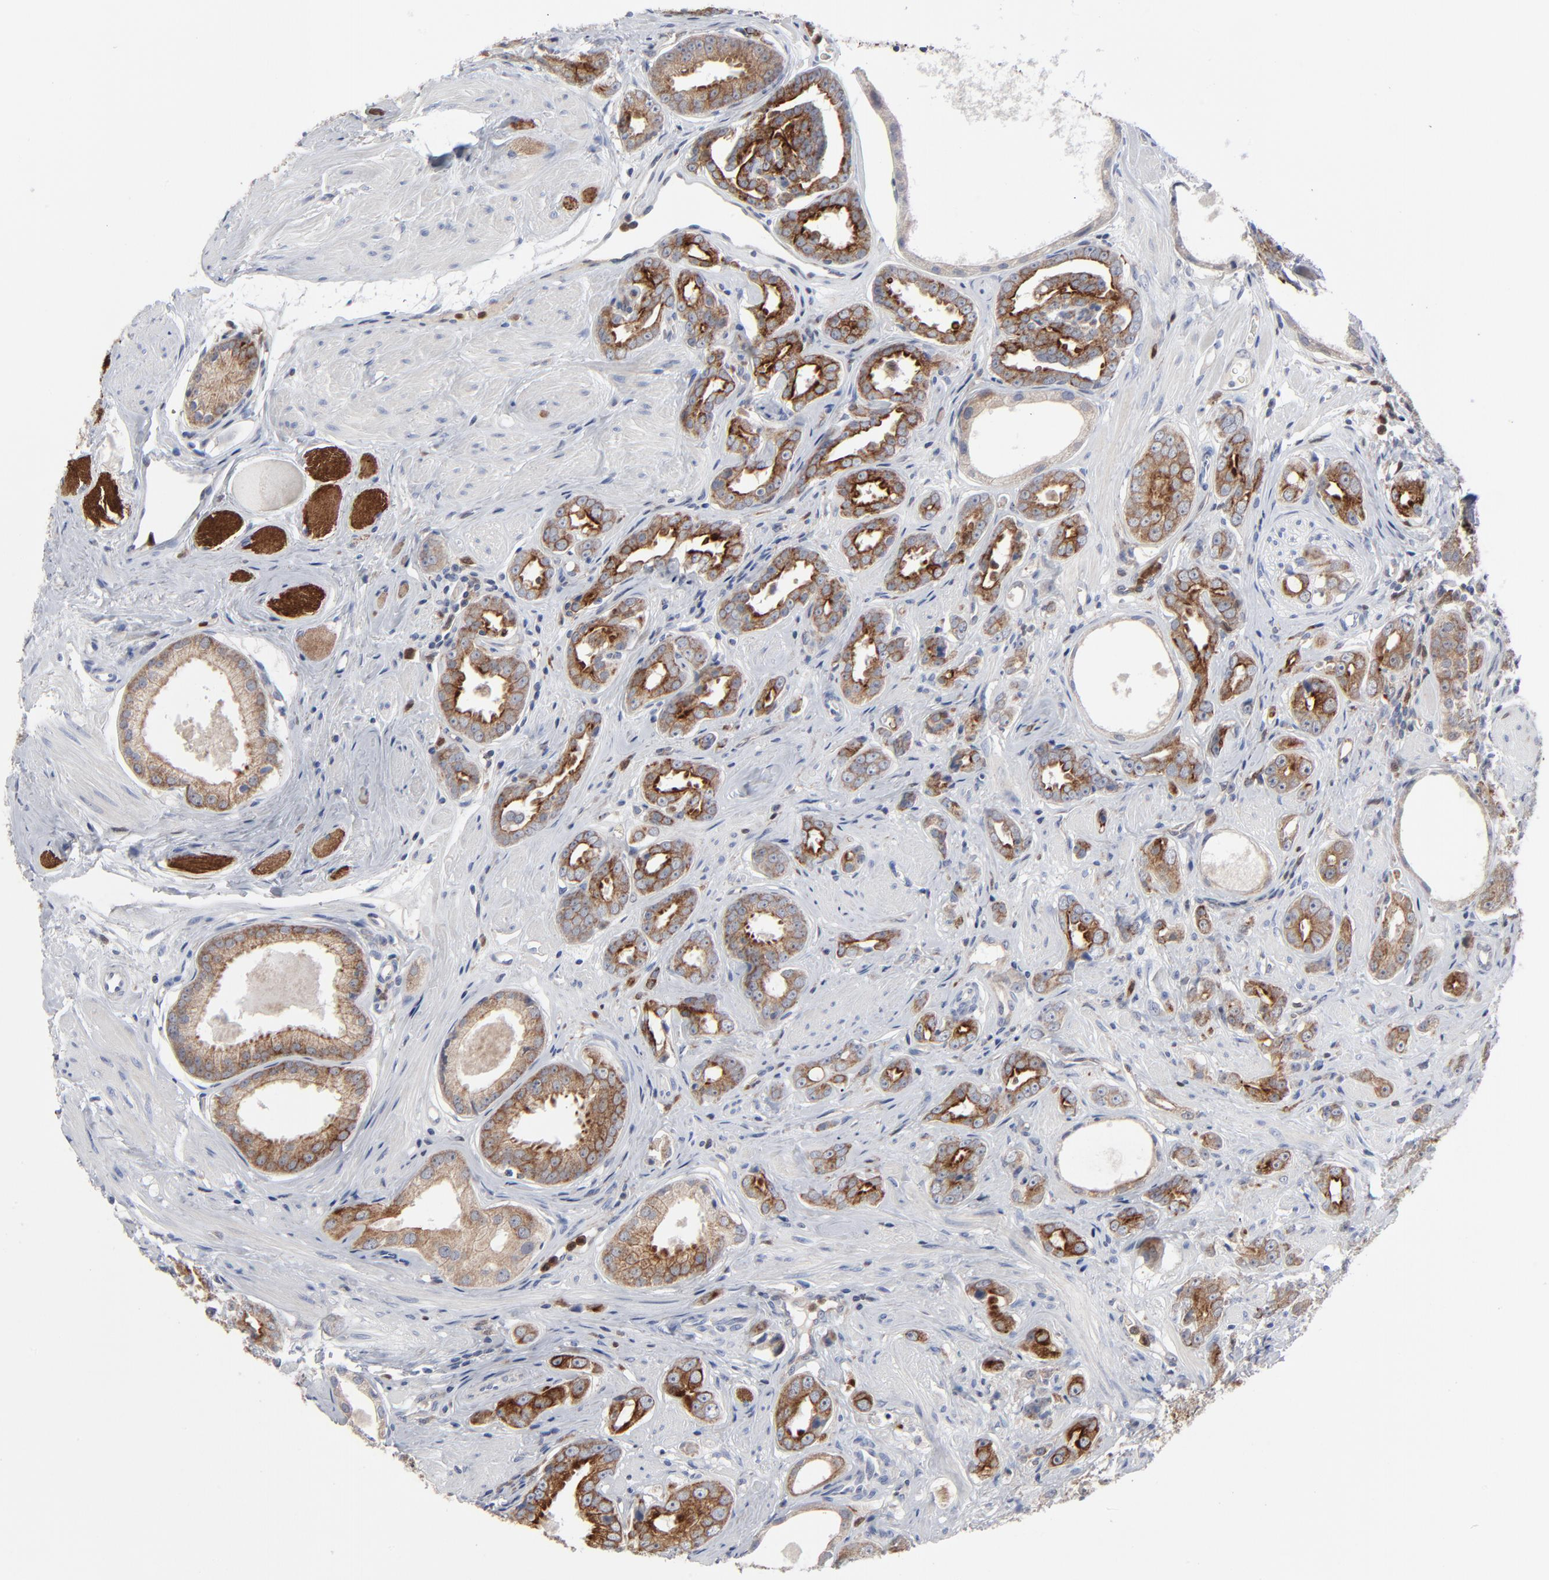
{"staining": {"intensity": "weak", "quantity": ">75%", "location": "cytoplasmic/membranous"}, "tissue": "prostate cancer", "cell_type": "Tumor cells", "image_type": "cancer", "snomed": [{"axis": "morphology", "description": "Adenocarcinoma, Medium grade"}, {"axis": "topography", "description": "Prostate"}], "caption": "Medium-grade adenocarcinoma (prostate) stained with a protein marker exhibits weak staining in tumor cells.", "gene": "BID", "patient": {"sex": "male", "age": 53}}